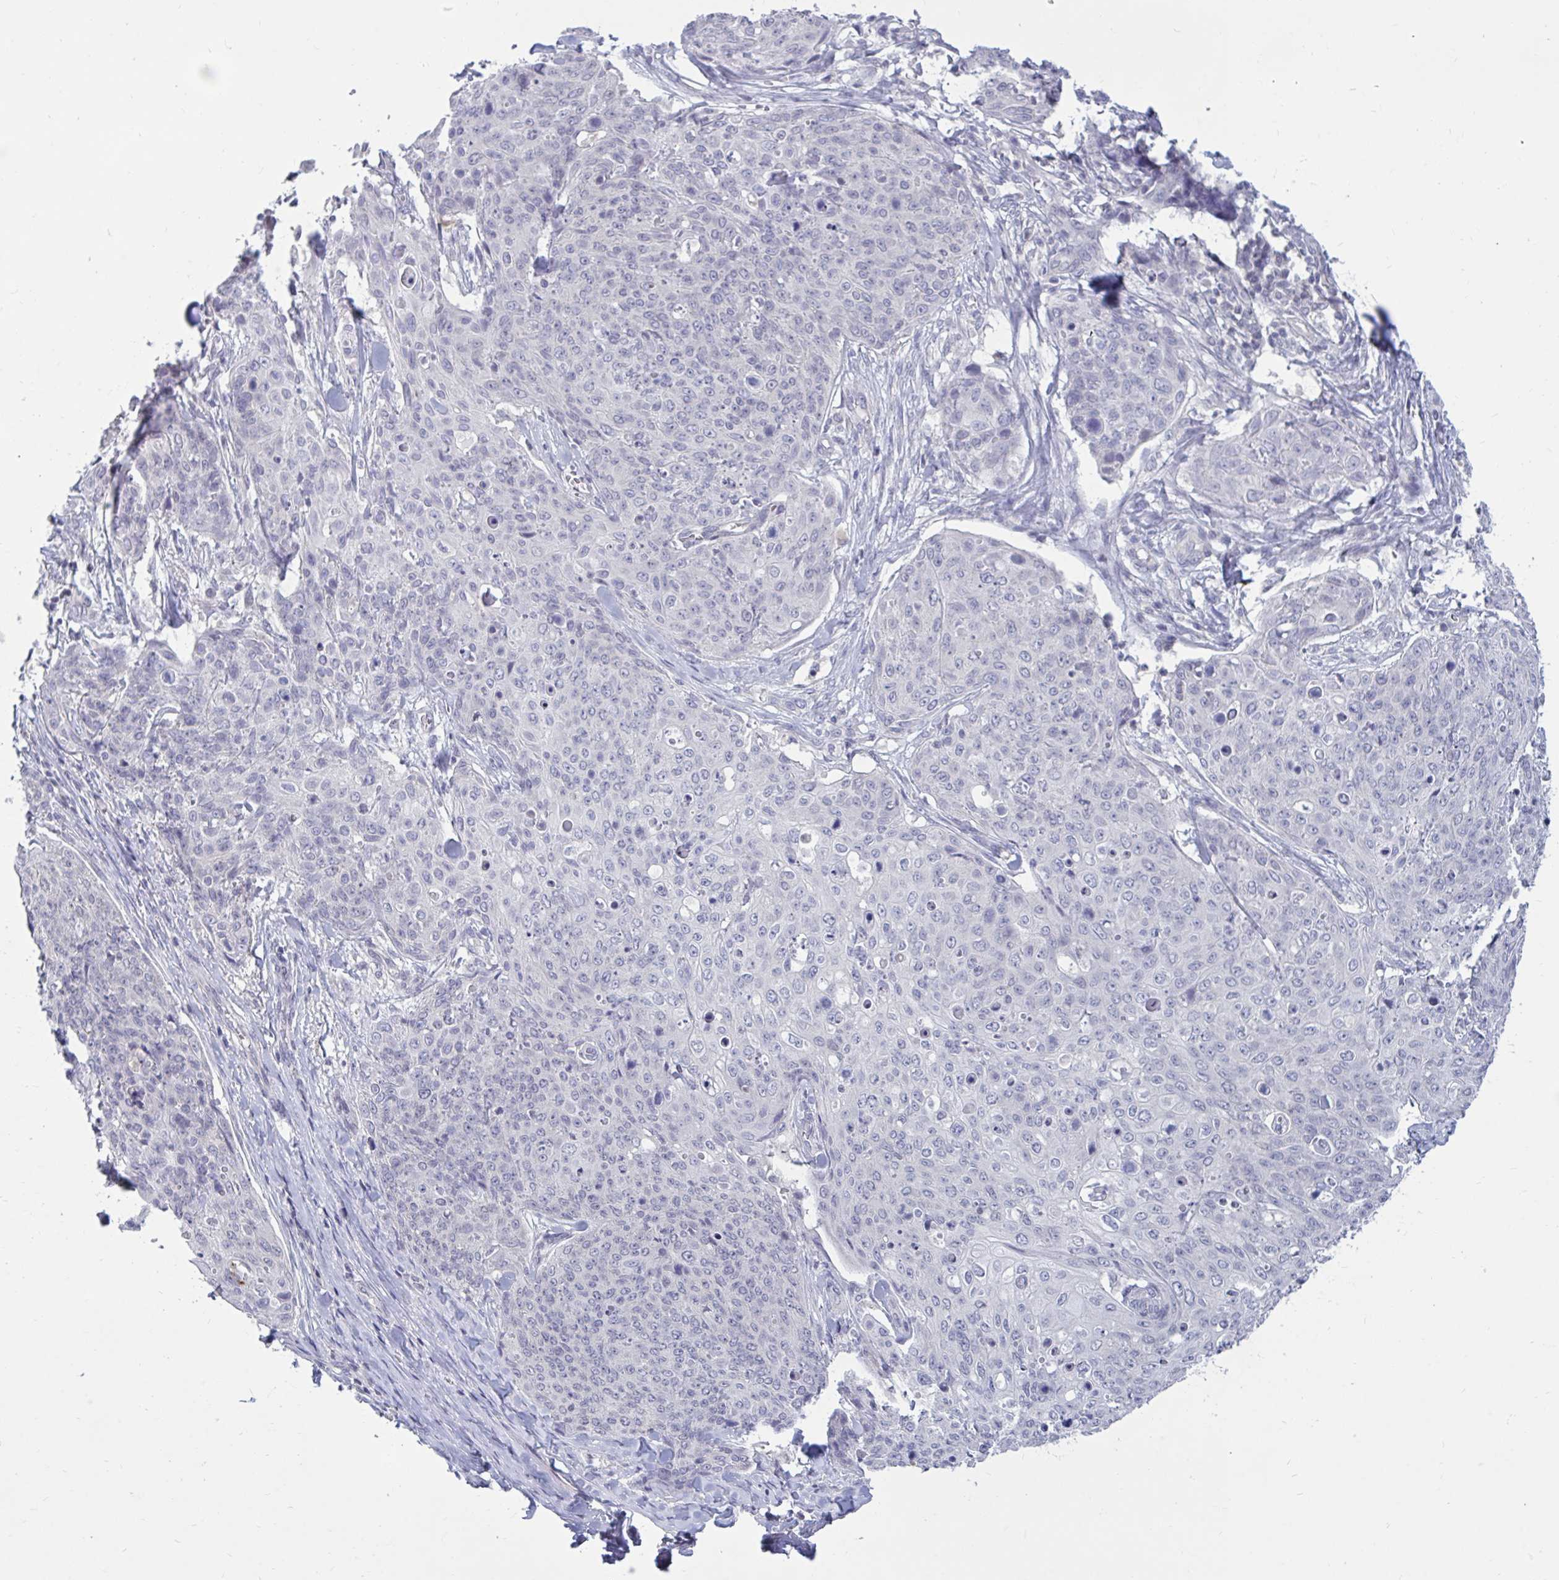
{"staining": {"intensity": "negative", "quantity": "none", "location": "none"}, "tissue": "skin cancer", "cell_type": "Tumor cells", "image_type": "cancer", "snomed": [{"axis": "morphology", "description": "Squamous cell carcinoma, NOS"}, {"axis": "topography", "description": "Skin"}, {"axis": "topography", "description": "Vulva"}], "caption": "Immunohistochemistry (IHC) of skin squamous cell carcinoma reveals no expression in tumor cells. (DAB (3,3'-diaminobenzidine) immunohistochemistry (IHC), high magnification).", "gene": "ARPP19", "patient": {"sex": "female", "age": 85}}